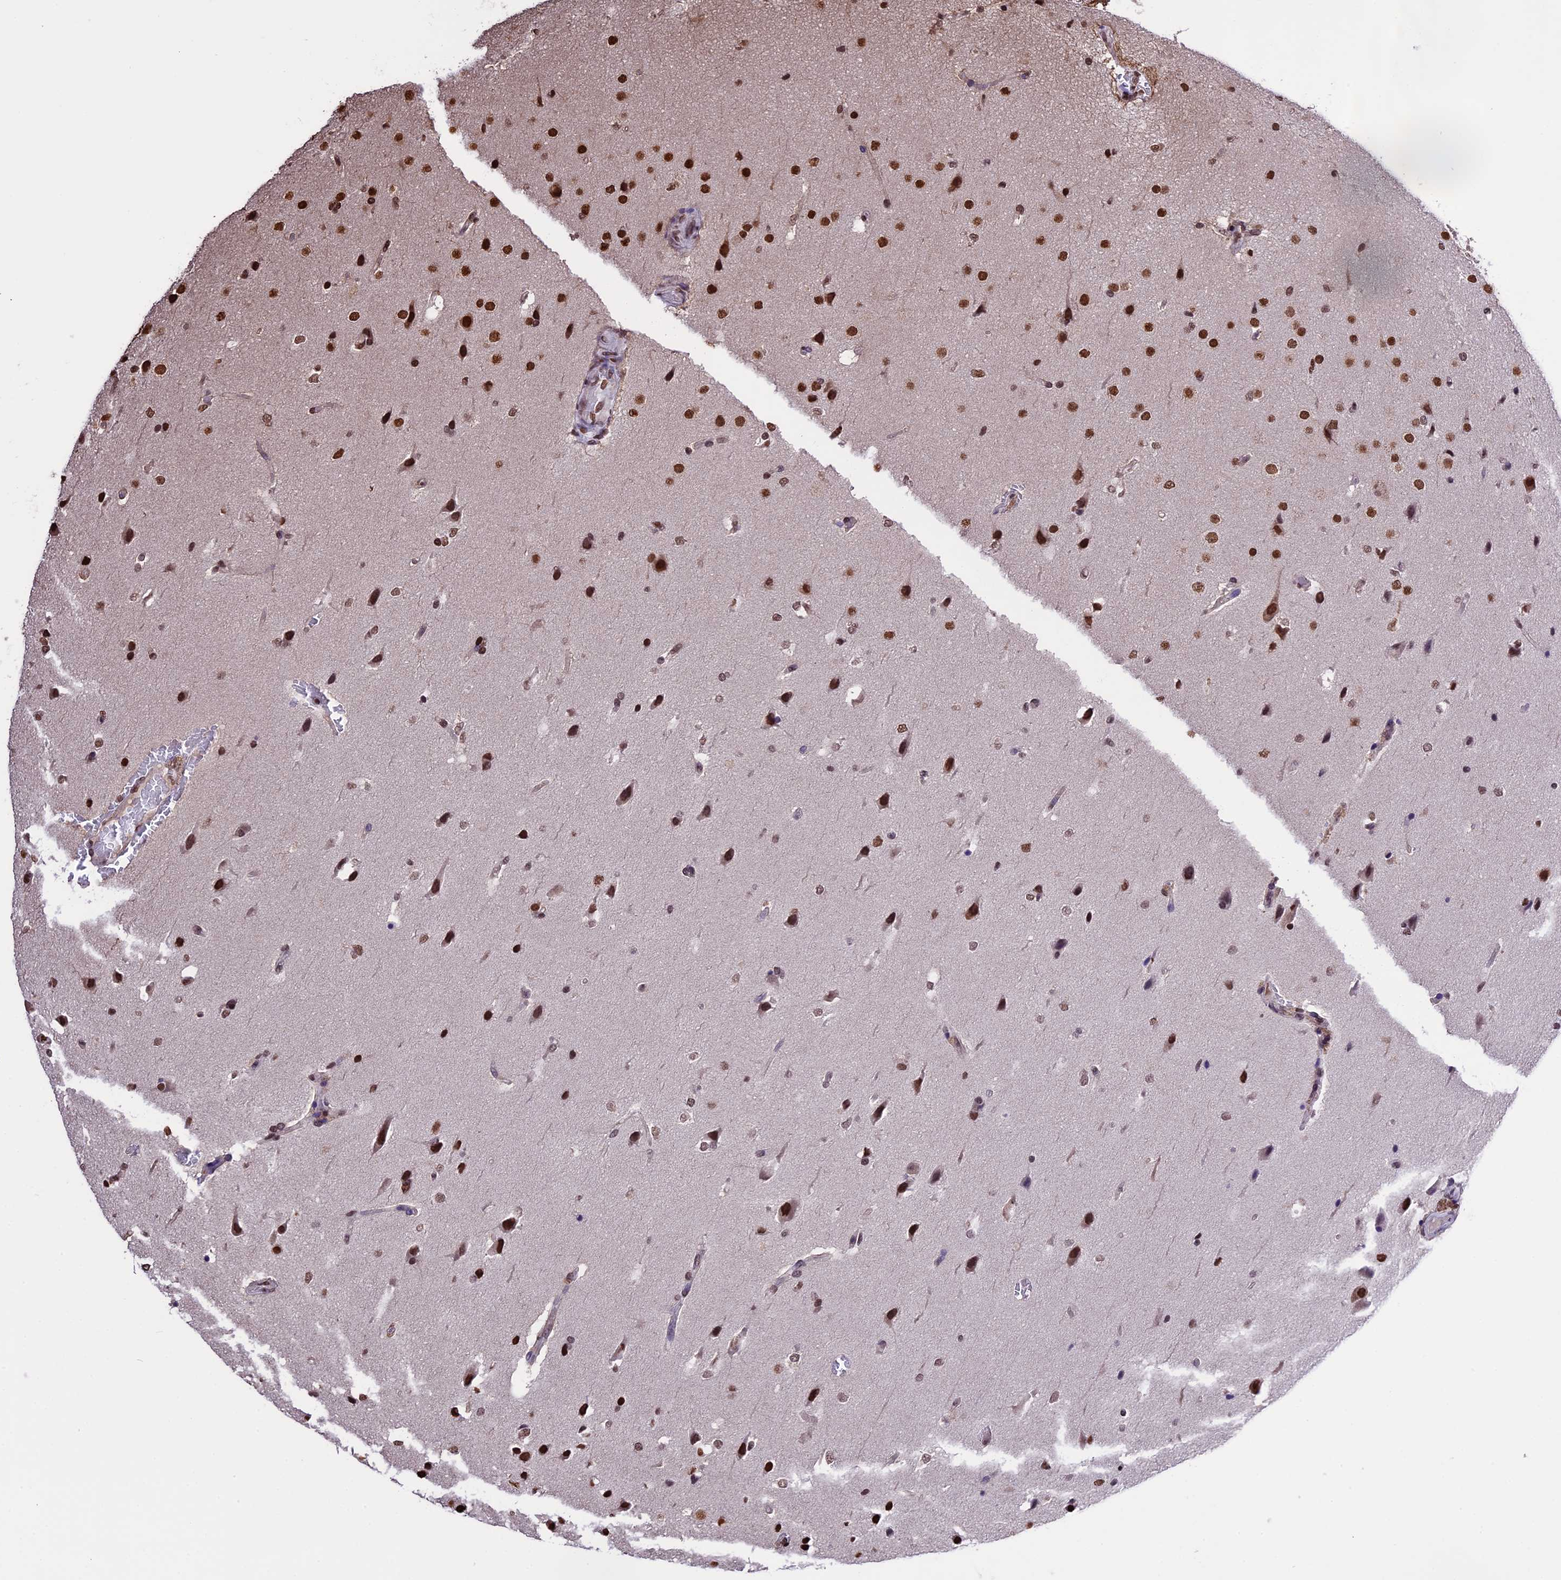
{"staining": {"intensity": "strong", "quantity": "25%-75%", "location": "nuclear"}, "tissue": "glioma", "cell_type": "Tumor cells", "image_type": "cancer", "snomed": [{"axis": "morphology", "description": "Glioma, malignant, Low grade"}, {"axis": "topography", "description": "Brain"}], "caption": "Approximately 25%-75% of tumor cells in malignant low-grade glioma exhibit strong nuclear protein expression as visualized by brown immunohistochemical staining.", "gene": "POLR3E", "patient": {"sex": "female", "age": 37}}